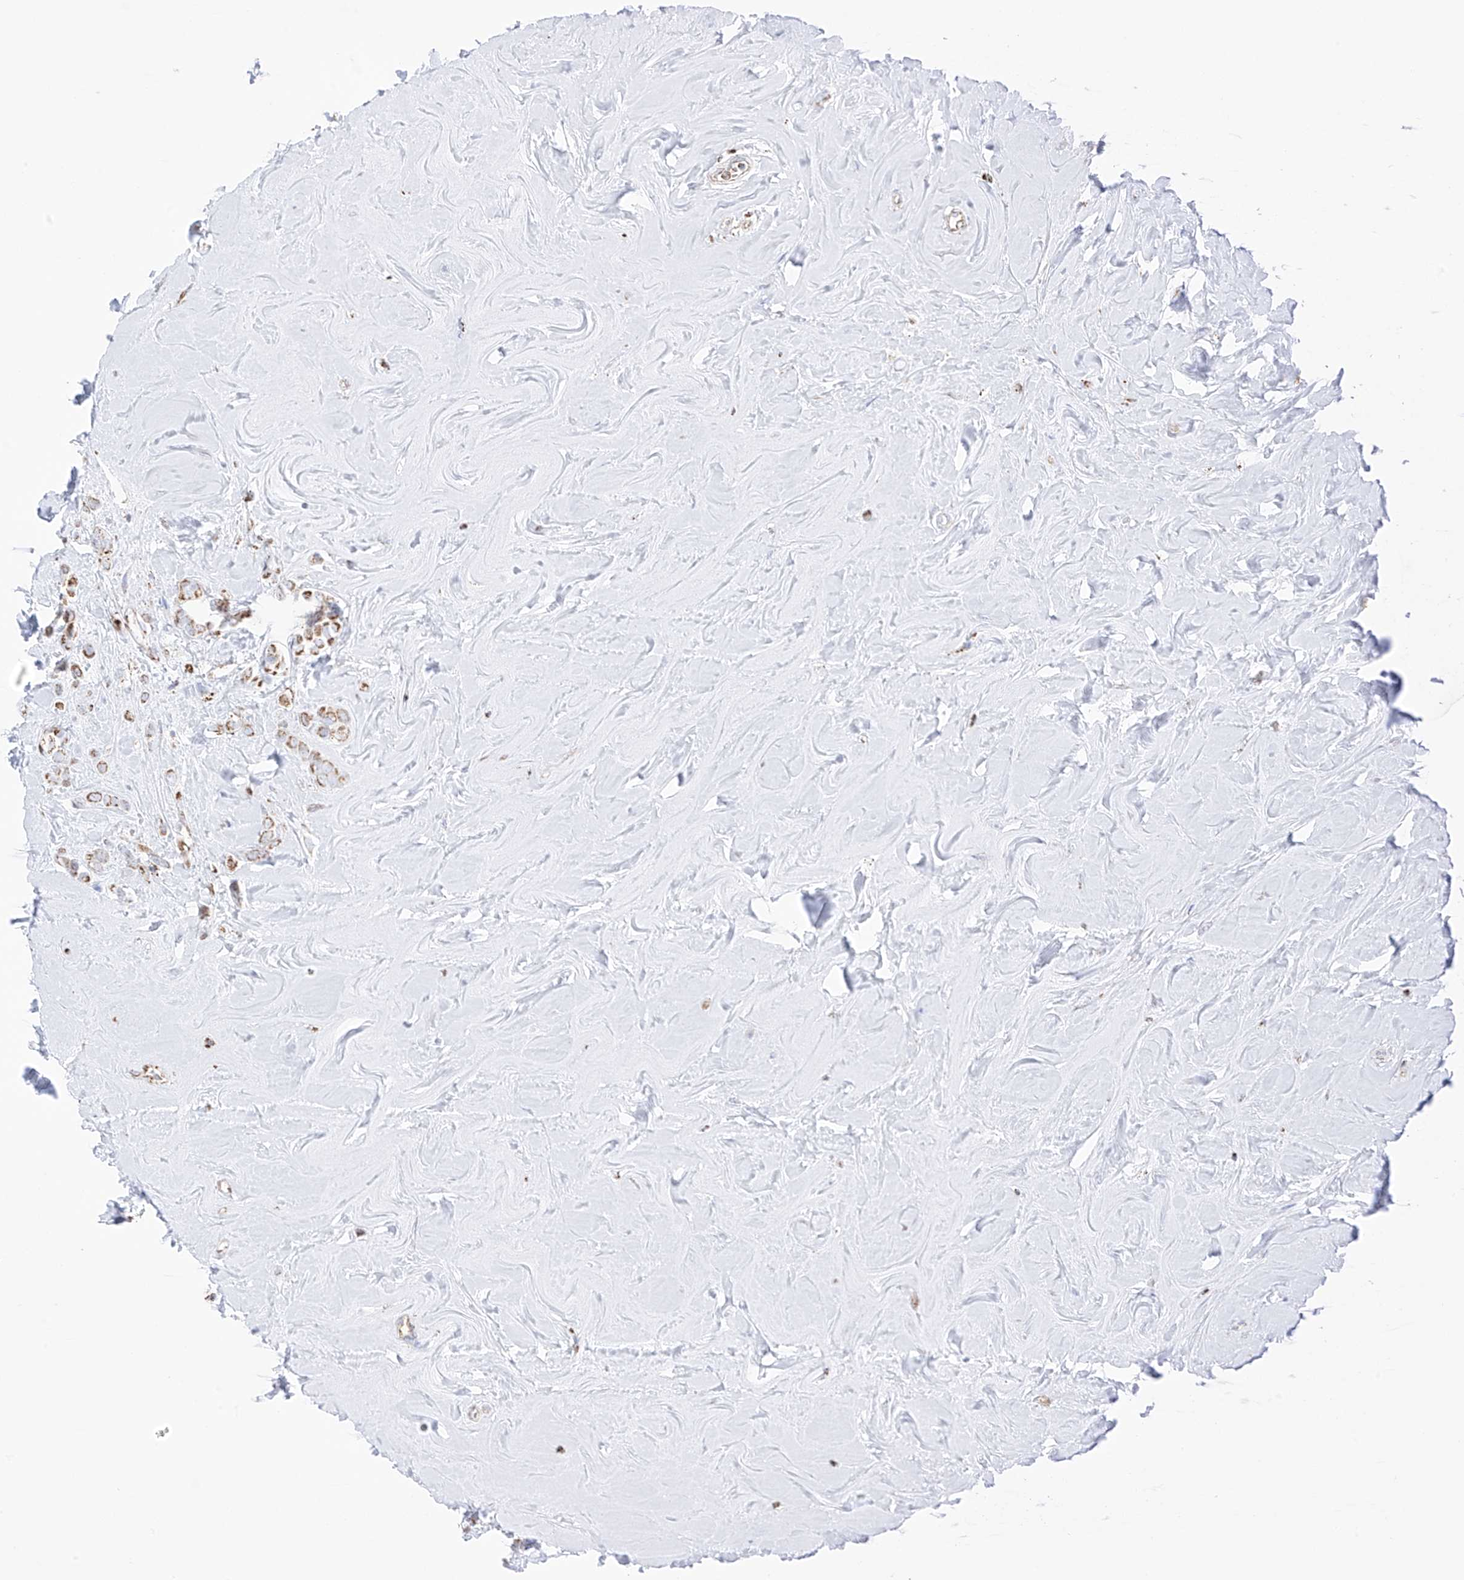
{"staining": {"intensity": "moderate", "quantity": ">75%", "location": "cytoplasmic/membranous"}, "tissue": "breast cancer", "cell_type": "Tumor cells", "image_type": "cancer", "snomed": [{"axis": "morphology", "description": "Lobular carcinoma"}, {"axis": "topography", "description": "Breast"}], "caption": "Immunohistochemistry (IHC) (DAB (3,3'-diaminobenzidine)) staining of breast lobular carcinoma shows moderate cytoplasmic/membranous protein staining in about >75% of tumor cells.", "gene": "XKR3", "patient": {"sex": "female", "age": 47}}